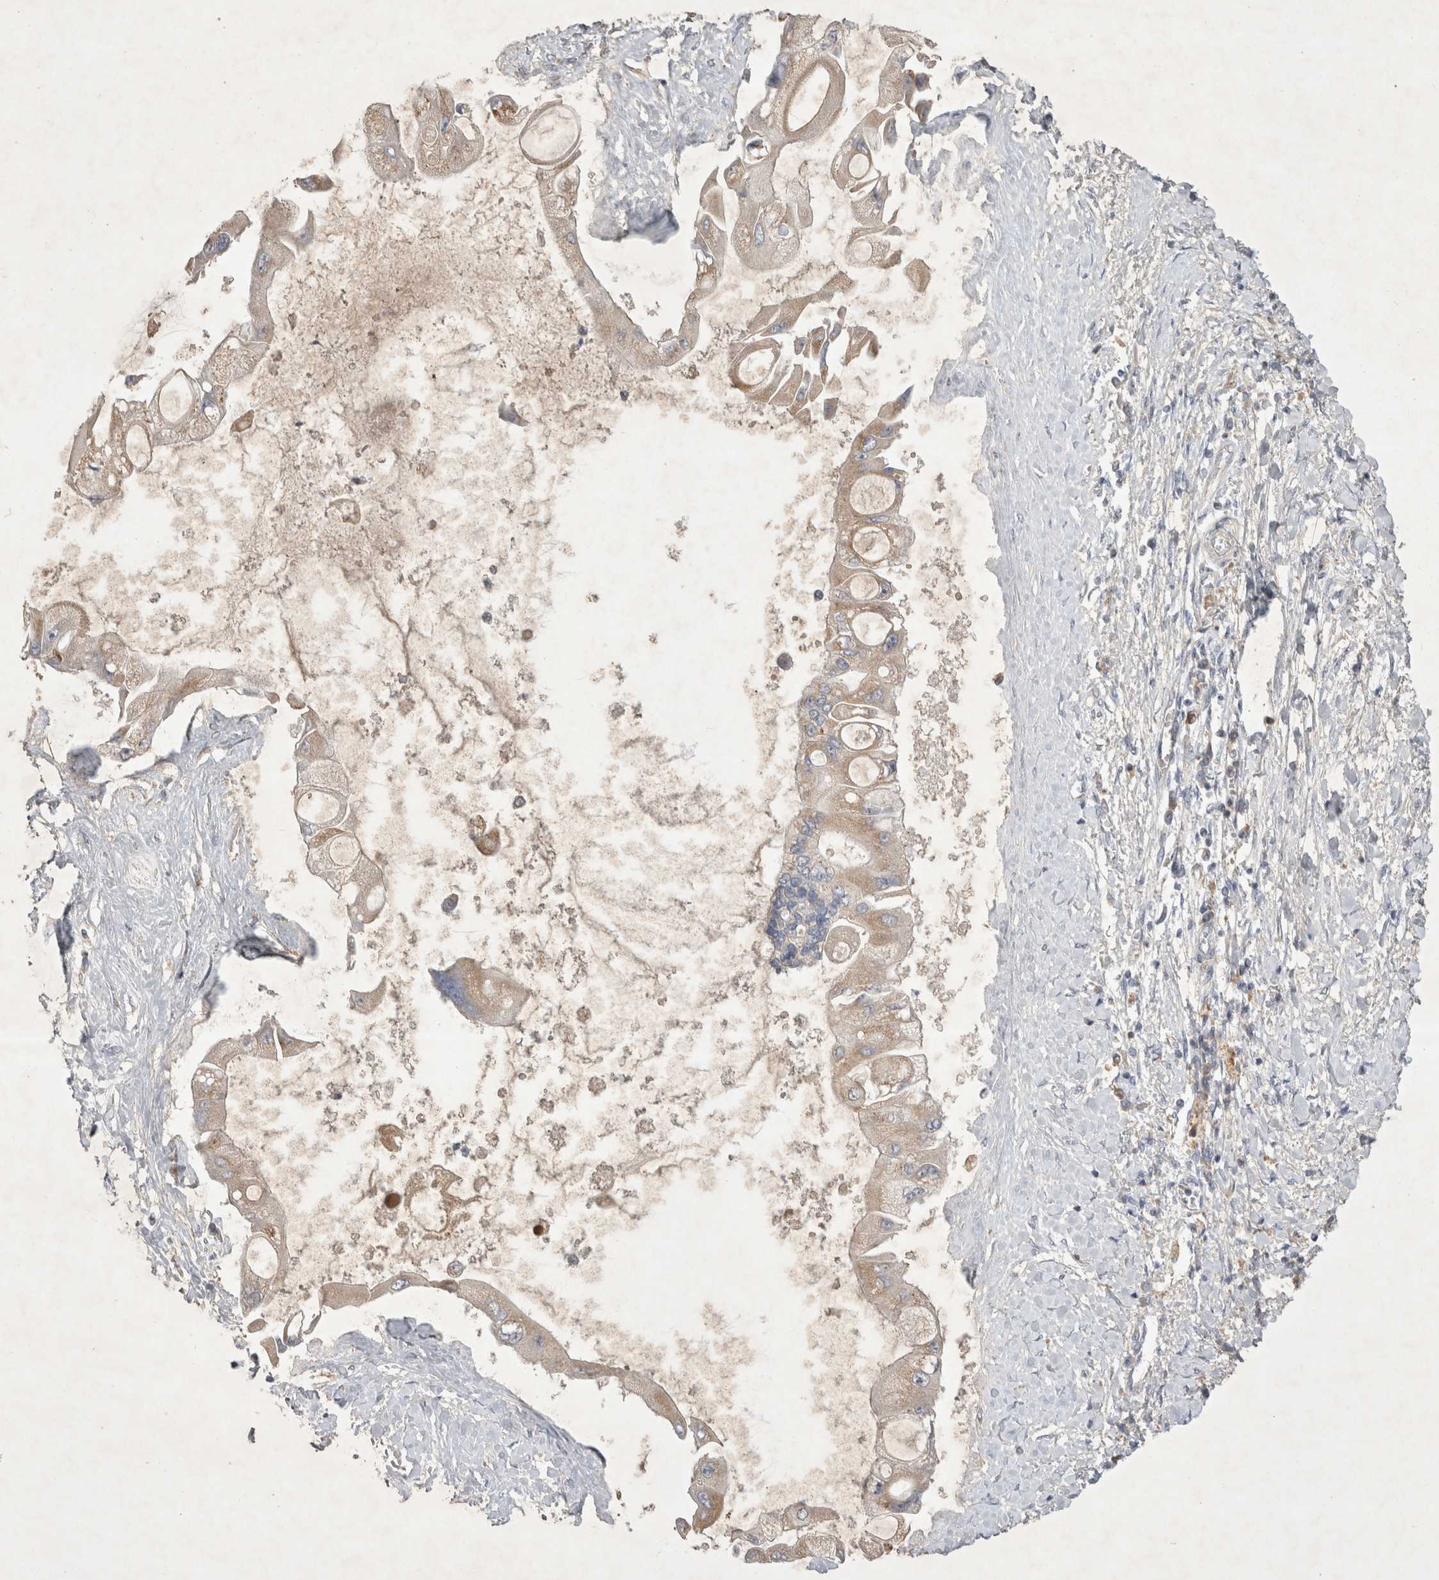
{"staining": {"intensity": "weak", "quantity": ">75%", "location": "cytoplasmic/membranous"}, "tissue": "liver cancer", "cell_type": "Tumor cells", "image_type": "cancer", "snomed": [{"axis": "morphology", "description": "Cholangiocarcinoma"}, {"axis": "topography", "description": "Liver"}], "caption": "Immunohistochemistry (IHC) histopathology image of neoplastic tissue: liver cancer stained using immunohistochemistry displays low levels of weak protein expression localized specifically in the cytoplasmic/membranous of tumor cells, appearing as a cytoplasmic/membranous brown color.", "gene": "SRD5A3", "patient": {"sex": "male", "age": 50}}